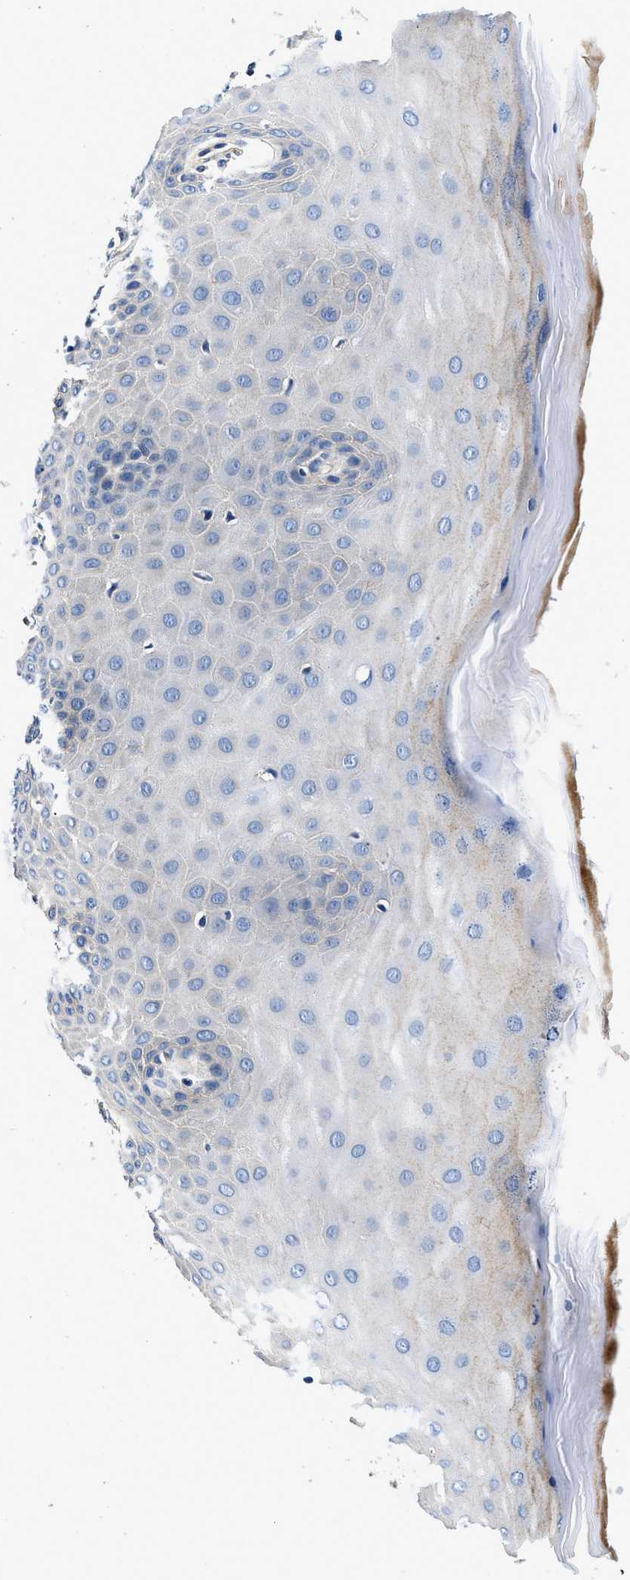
{"staining": {"intensity": "weak", "quantity": "<25%", "location": "cytoplasmic/membranous"}, "tissue": "cervix", "cell_type": "Squamous epithelial cells", "image_type": "normal", "snomed": [{"axis": "morphology", "description": "Normal tissue, NOS"}, {"axis": "topography", "description": "Cervix"}], "caption": "Cervix stained for a protein using immunohistochemistry (IHC) exhibits no expression squamous epithelial cells.", "gene": "ZFAND3", "patient": {"sex": "female", "age": 55}}